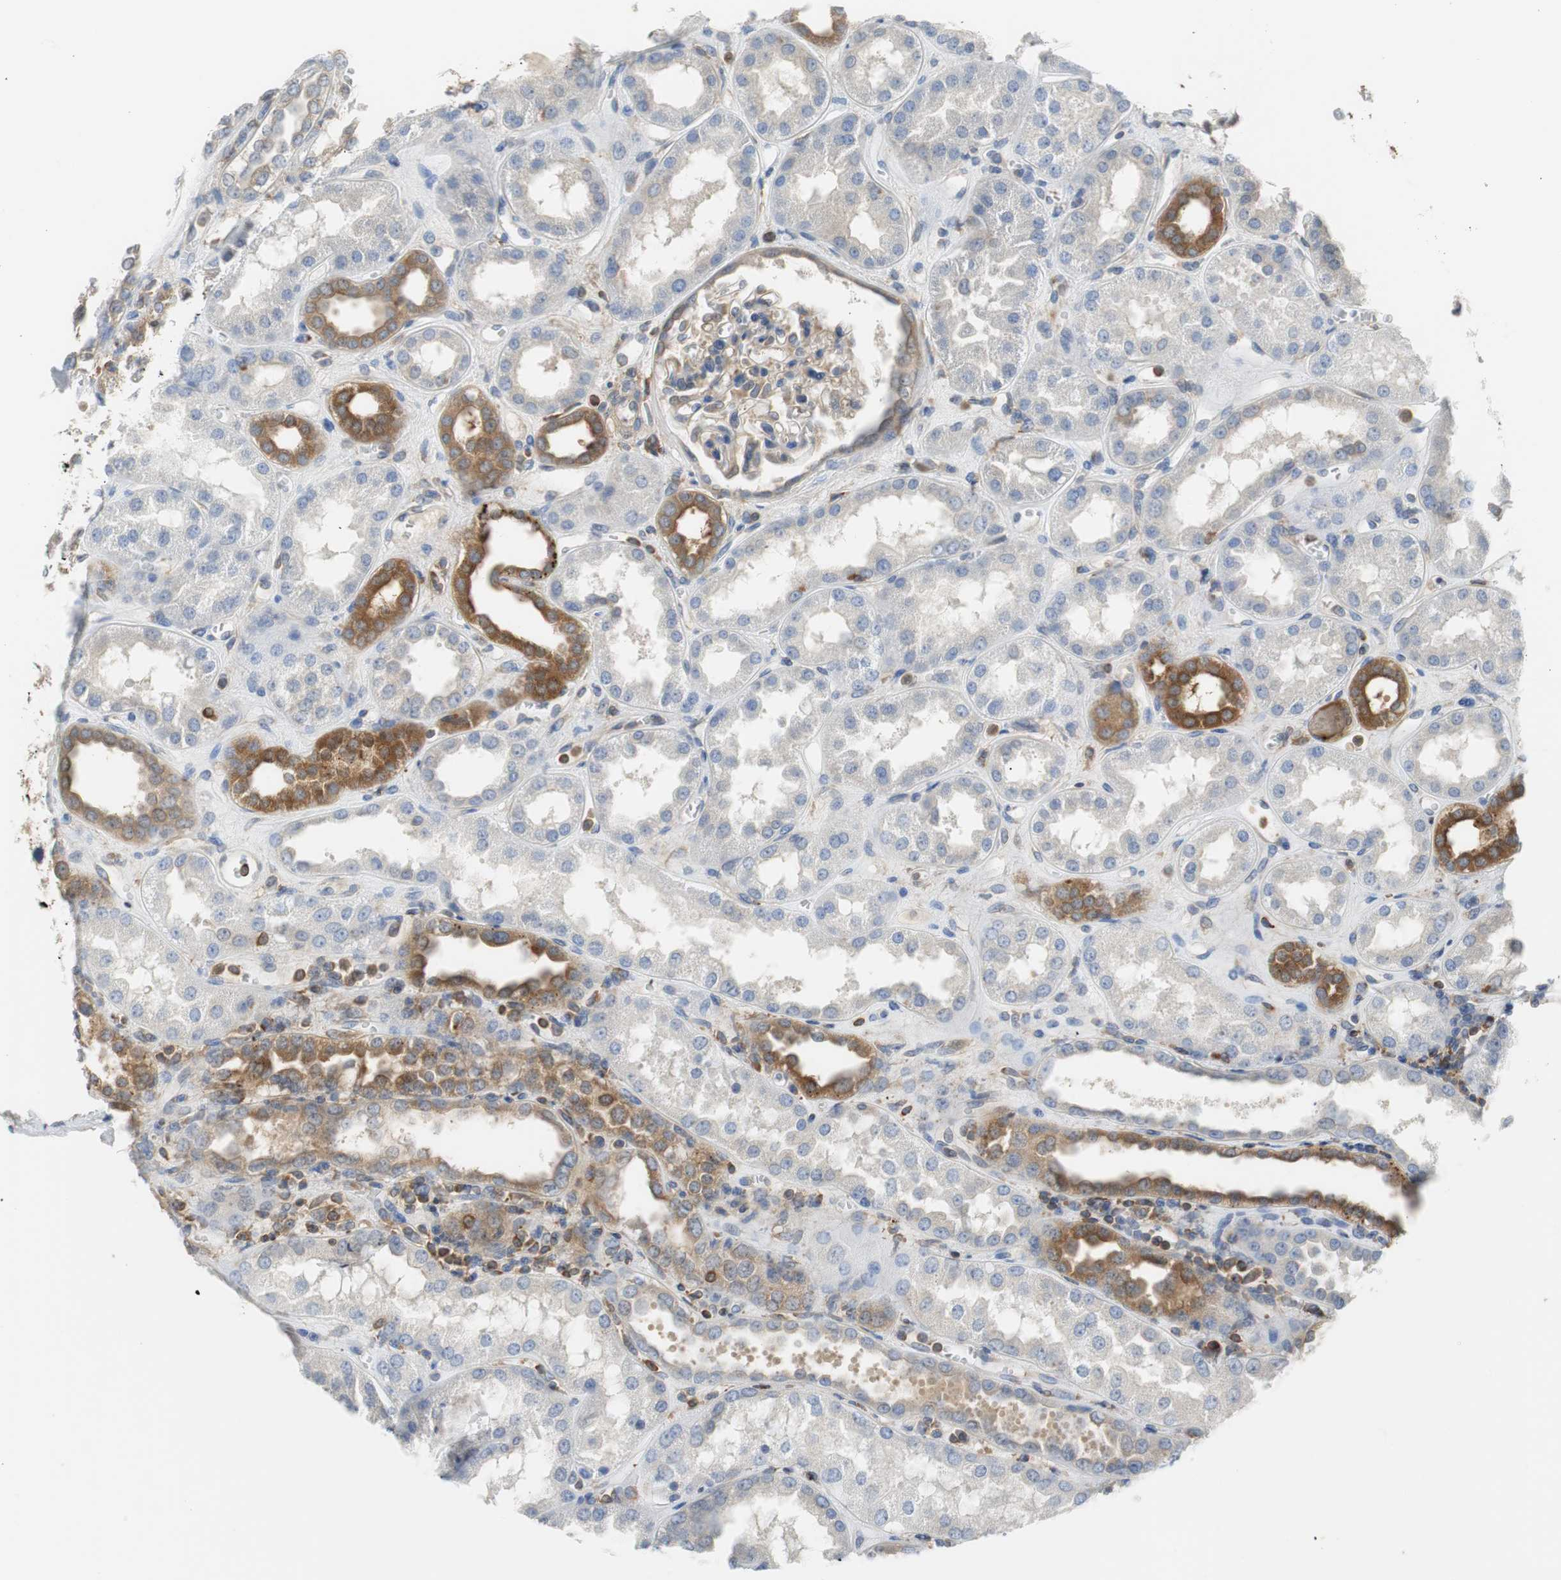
{"staining": {"intensity": "weak", "quantity": "<25%", "location": "cytoplasmic/membranous"}, "tissue": "kidney", "cell_type": "Cells in glomeruli", "image_type": "normal", "snomed": [{"axis": "morphology", "description": "Normal tissue, NOS"}, {"axis": "topography", "description": "Kidney"}], "caption": "An immunohistochemistry (IHC) histopathology image of benign kidney is shown. There is no staining in cells in glomeruli of kidney.", "gene": "TSC22D4", "patient": {"sex": "male", "age": 59}}